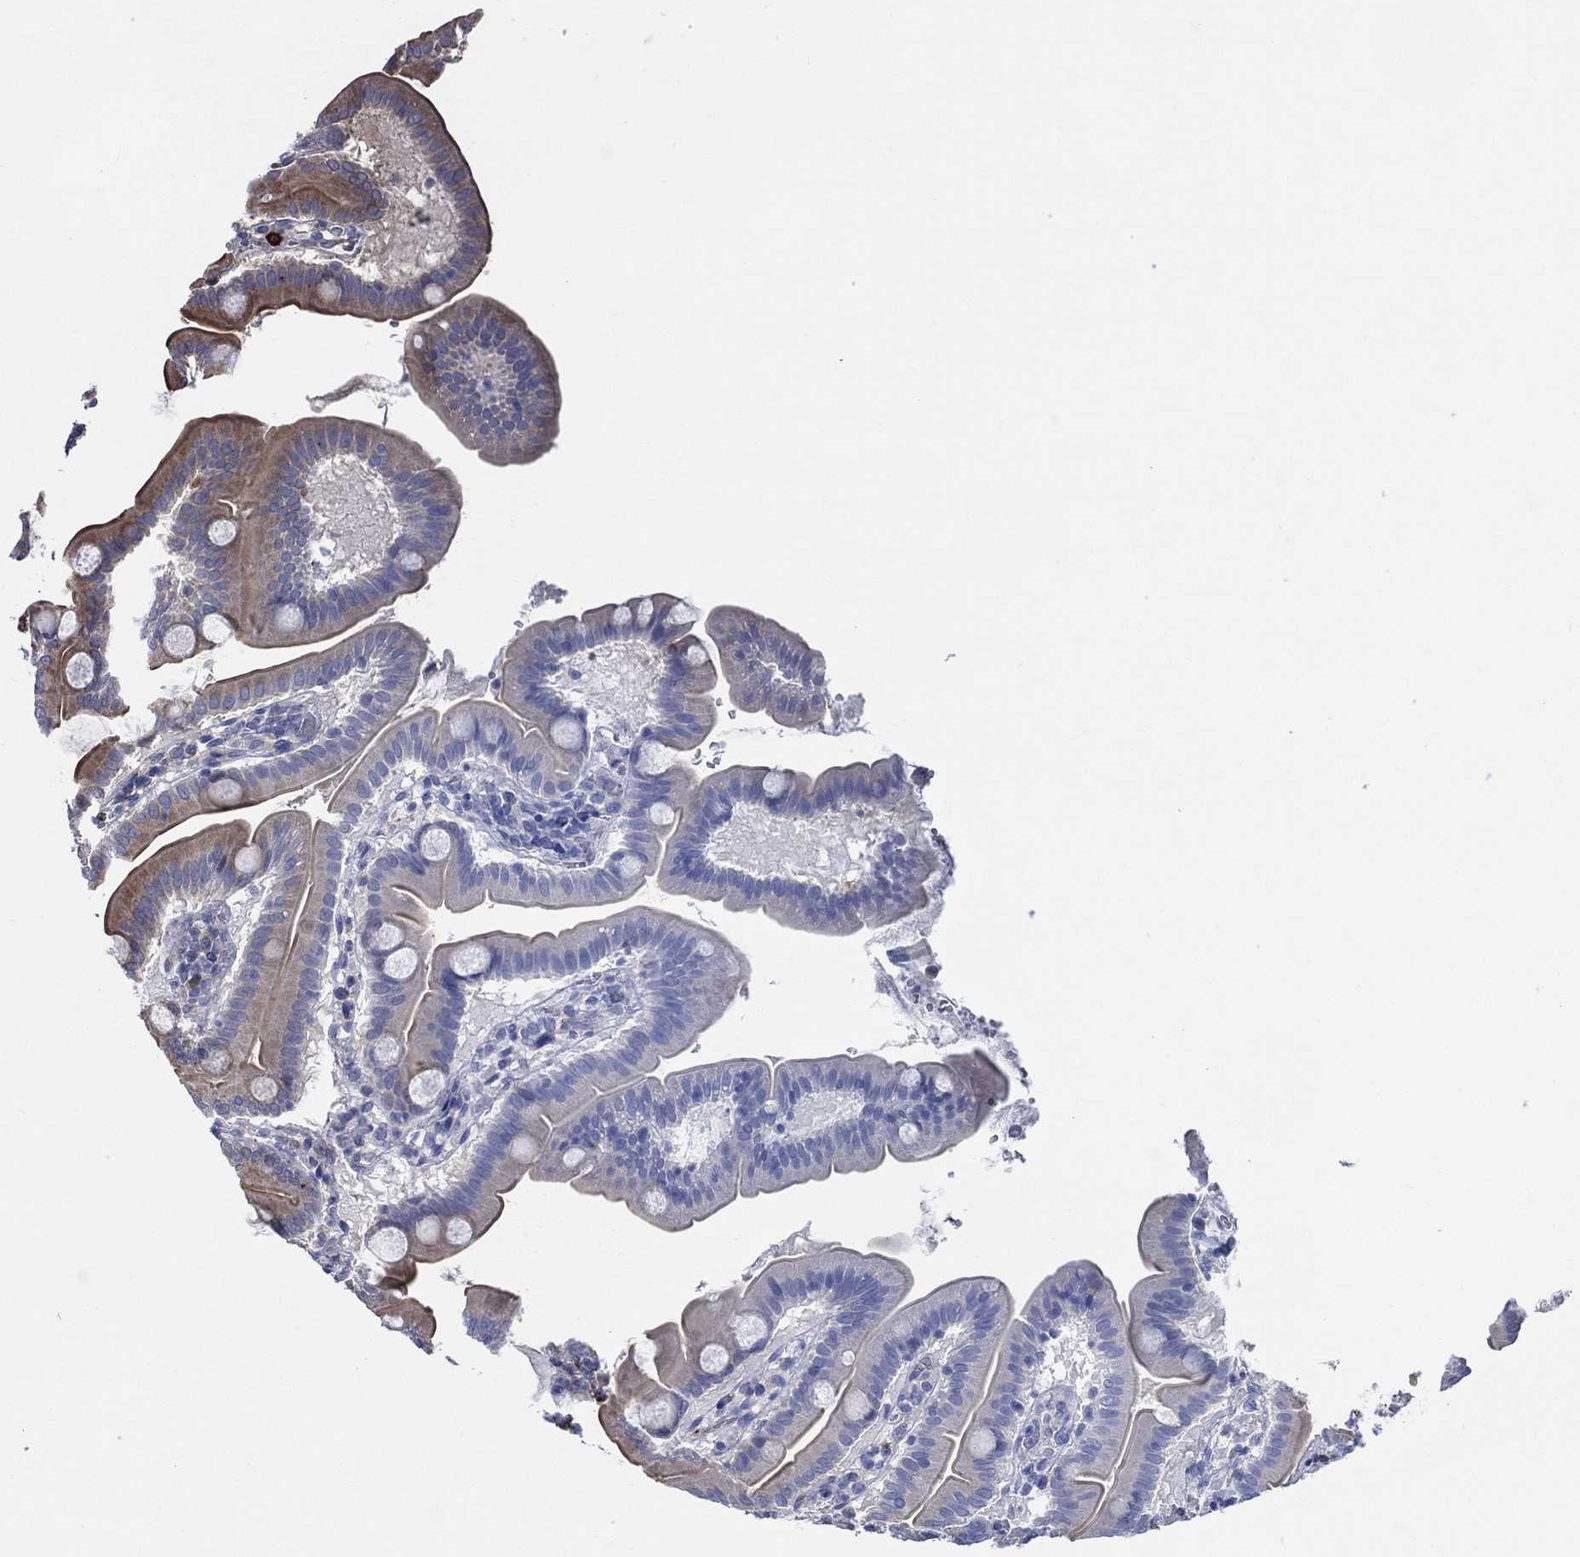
{"staining": {"intensity": "moderate", "quantity": "<25%", "location": "cytoplasmic/membranous"}, "tissue": "duodenum", "cell_type": "Glandular cells", "image_type": "normal", "snomed": [{"axis": "morphology", "description": "Normal tissue, NOS"}, {"axis": "topography", "description": "Duodenum"}], "caption": "Immunohistochemistry (IHC) staining of benign duodenum, which reveals low levels of moderate cytoplasmic/membranous expression in about <25% of glandular cells indicating moderate cytoplasmic/membranous protein positivity. The staining was performed using DAB (brown) for protein detection and nuclei were counterstained in hematoxylin (blue).", "gene": "CCDC159", "patient": {"sex": "male", "age": 59}}